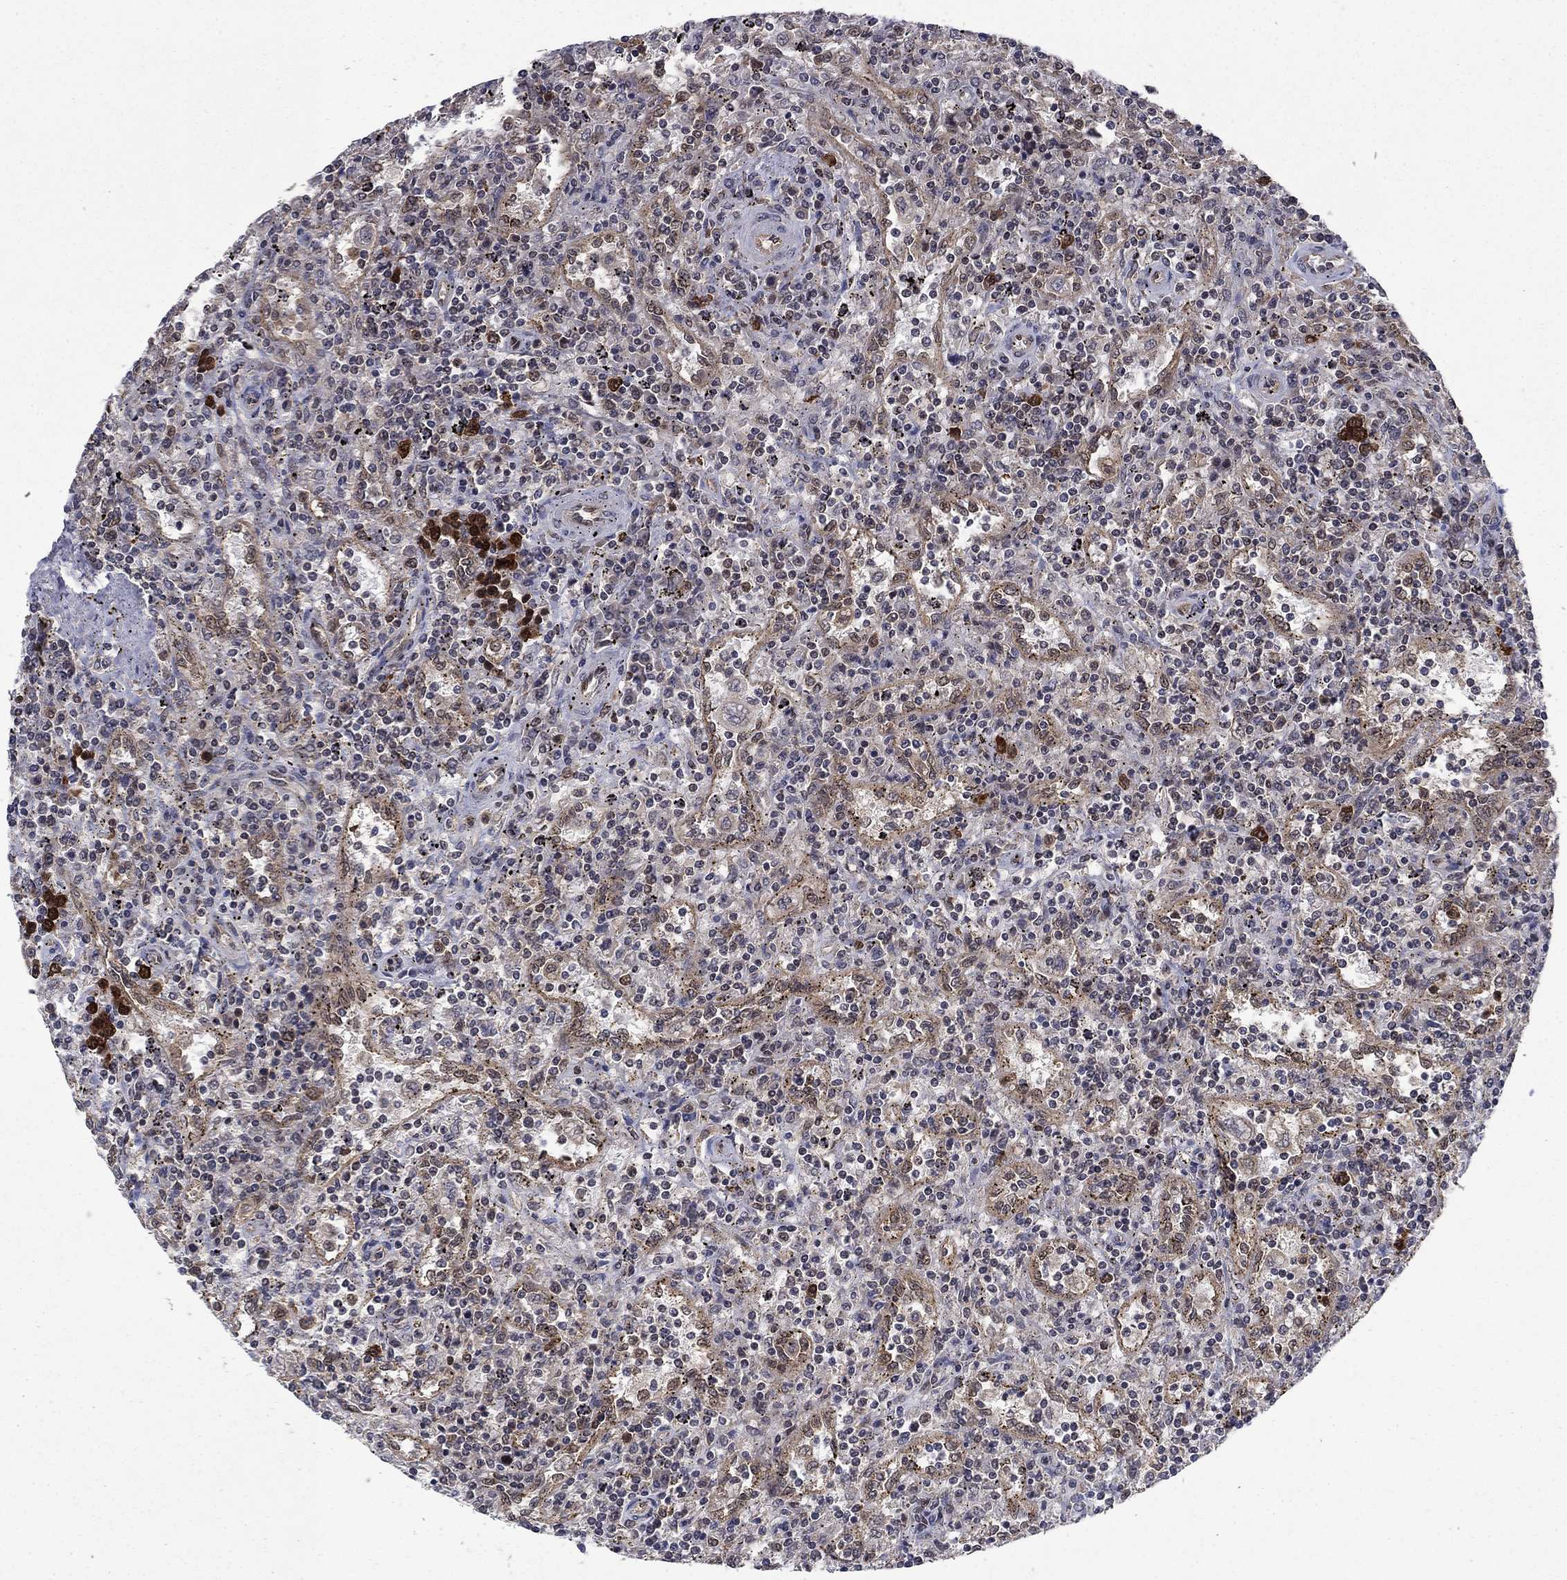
{"staining": {"intensity": "negative", "quantity": "none", "location": "none"}, "tissue": "lymphoma", "cell_type": "Tumor cells", "image_type": "cancer", "snomed": [{"axis": "morphology", "description": "Malignant lymphoma, non-Hodgkin's type, Low grade"}, {"axis": "topography", "description": "Spleen"}], "caption": "An image of human lymphoma is negative for staining in tumor cells.", "gene": "DNAJA1", "patient": {"sex": "male", "age": 62}}